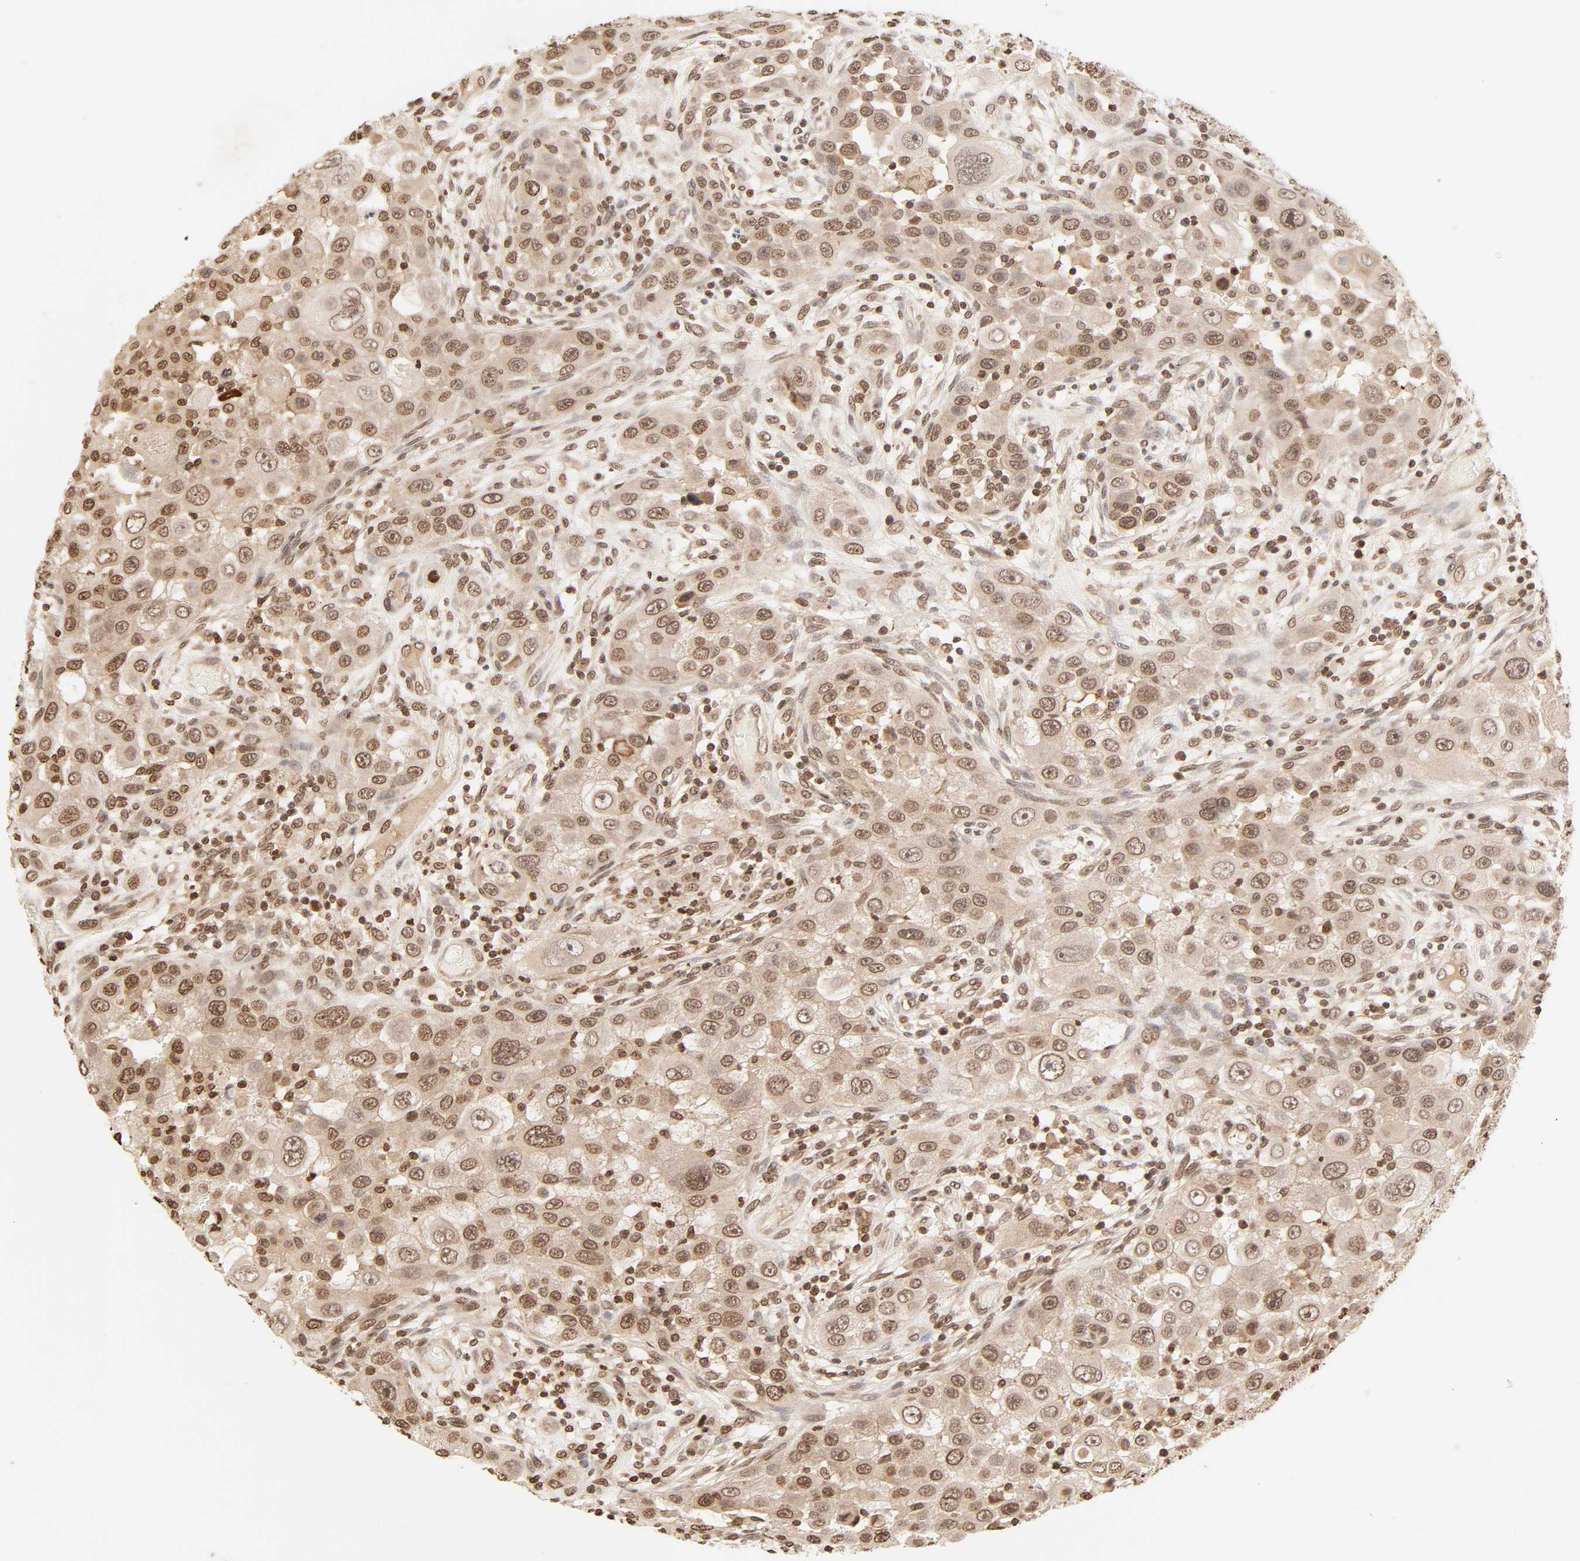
{"staining": {"intensity": "moderate", "quantity": ">75%", "location": "cytoplasmic/membranous,nuclear"}, "tissue": "head and neck cancer", "cell_type": "Tumor cells", "image_type": "cancer", "snomed": [{"axis": "morphology", "description": "Carcinoma, NOS"}, {"axis": "topography", "description": "Head-Neck"}], "caption": "DAB immunohistochemical staining of head and neck carcinoma shows moderate cytoplasmic/membranous and nuclear protein staining in approximately >75% of tumor cells.", "gene": "TBL1X", "patient": {"sex": "male", "age": 87}}